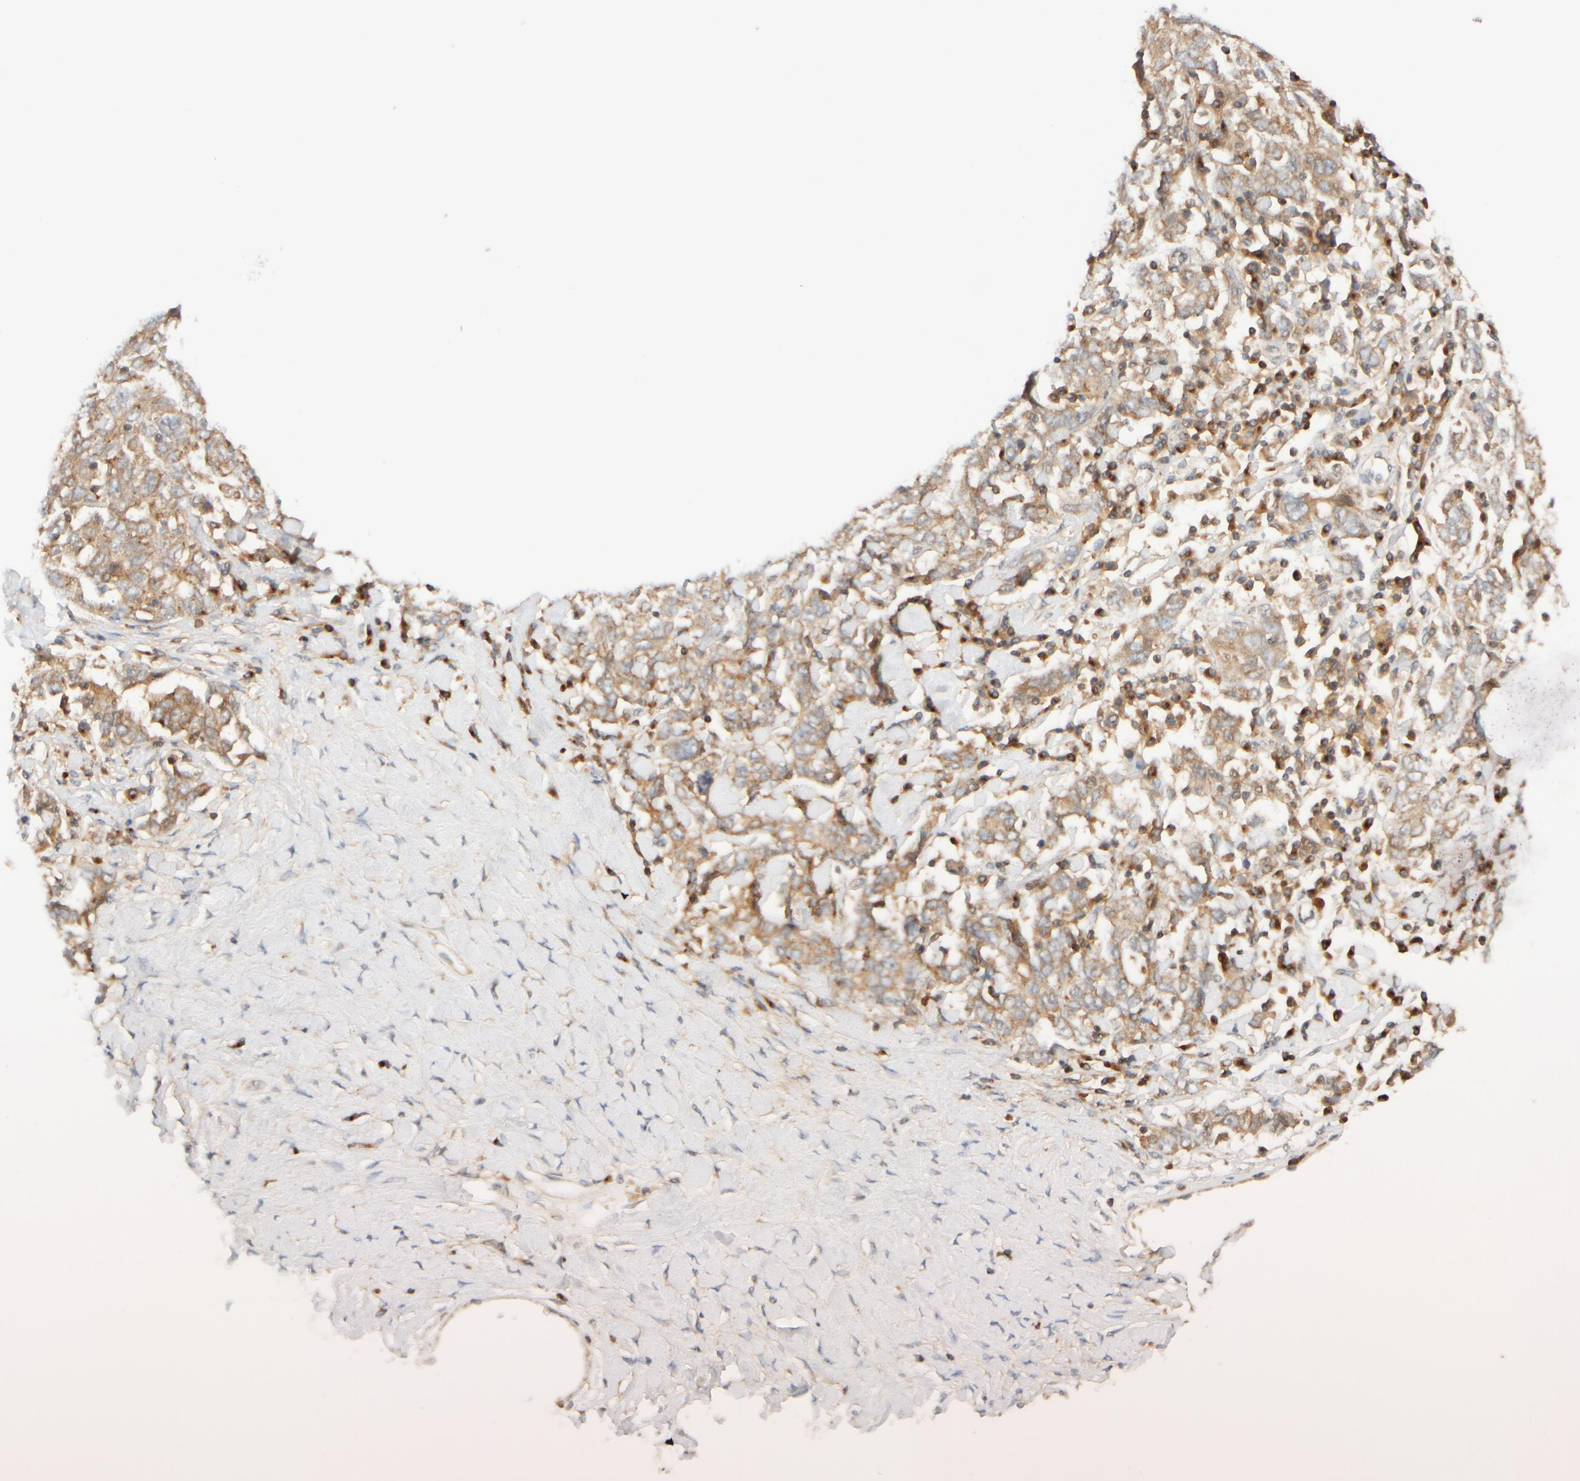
{"staining": {"intensity": "moderate", "quantity": ">75%", "location": "cytoplasmic/membranous"}, "tissue": "ovarian cancer", "cell_type": "Tumor cells", "image_type": "cancer", "snomed": [{"axis": "morphology", "description": "Carcinoma, endometroid"}, {"axis": "topography", "description": "Ovary"}], "caption": "Immunohistochemistry photomicrograph of neoplastic tissue: human ovarian cancer stained using immunohistochemistry (IHC) reveals medium levels of moderate protein expression localized specifically in the cytoplasmic/membranous of tumor cells, appearing as a cytoplasmic/membranous brown color.", "gene": "RABEP1", "patient": {"sex": "female", "age": 62}}